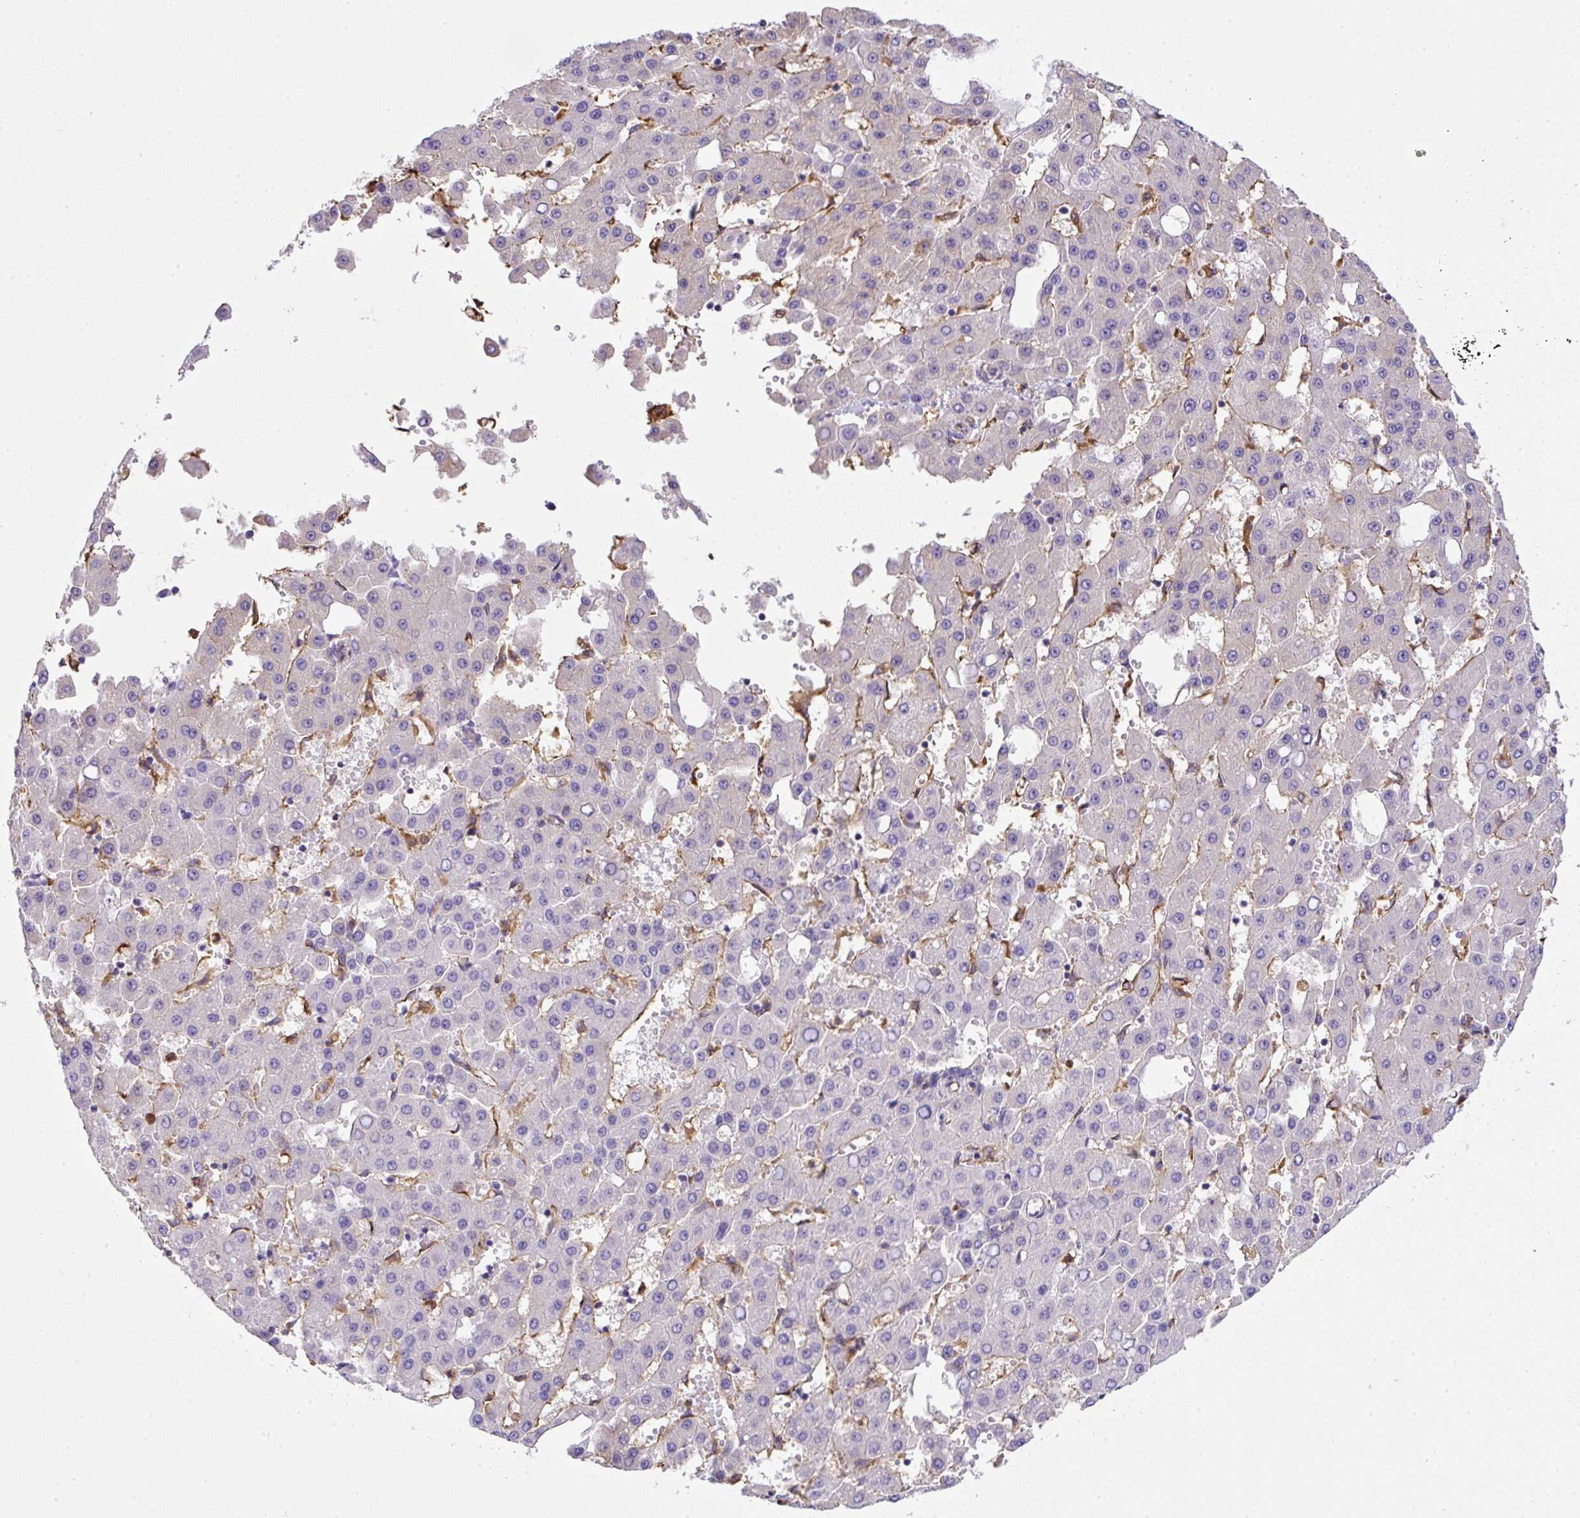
{"staining": {"intensity": "negative", "quantity": "none", "location": "none"}, "tissue": "liver cancer", "cell_type": "Tumor cells", "image_type": "cancer", "snomed": [{"axis": "morphology", "description": "Carcinoma, Hepatocellular, NOS"}, {"axis": "topography", "description": "Liver"}], "caption": "Human hepatocellular carcinoma (liver) stained for a protein using immunohistochemistry (IHC) reveals no expression in tumor cells.", "gene": "MAGEB5", "patient": {"sex": "male", "age": 47}}